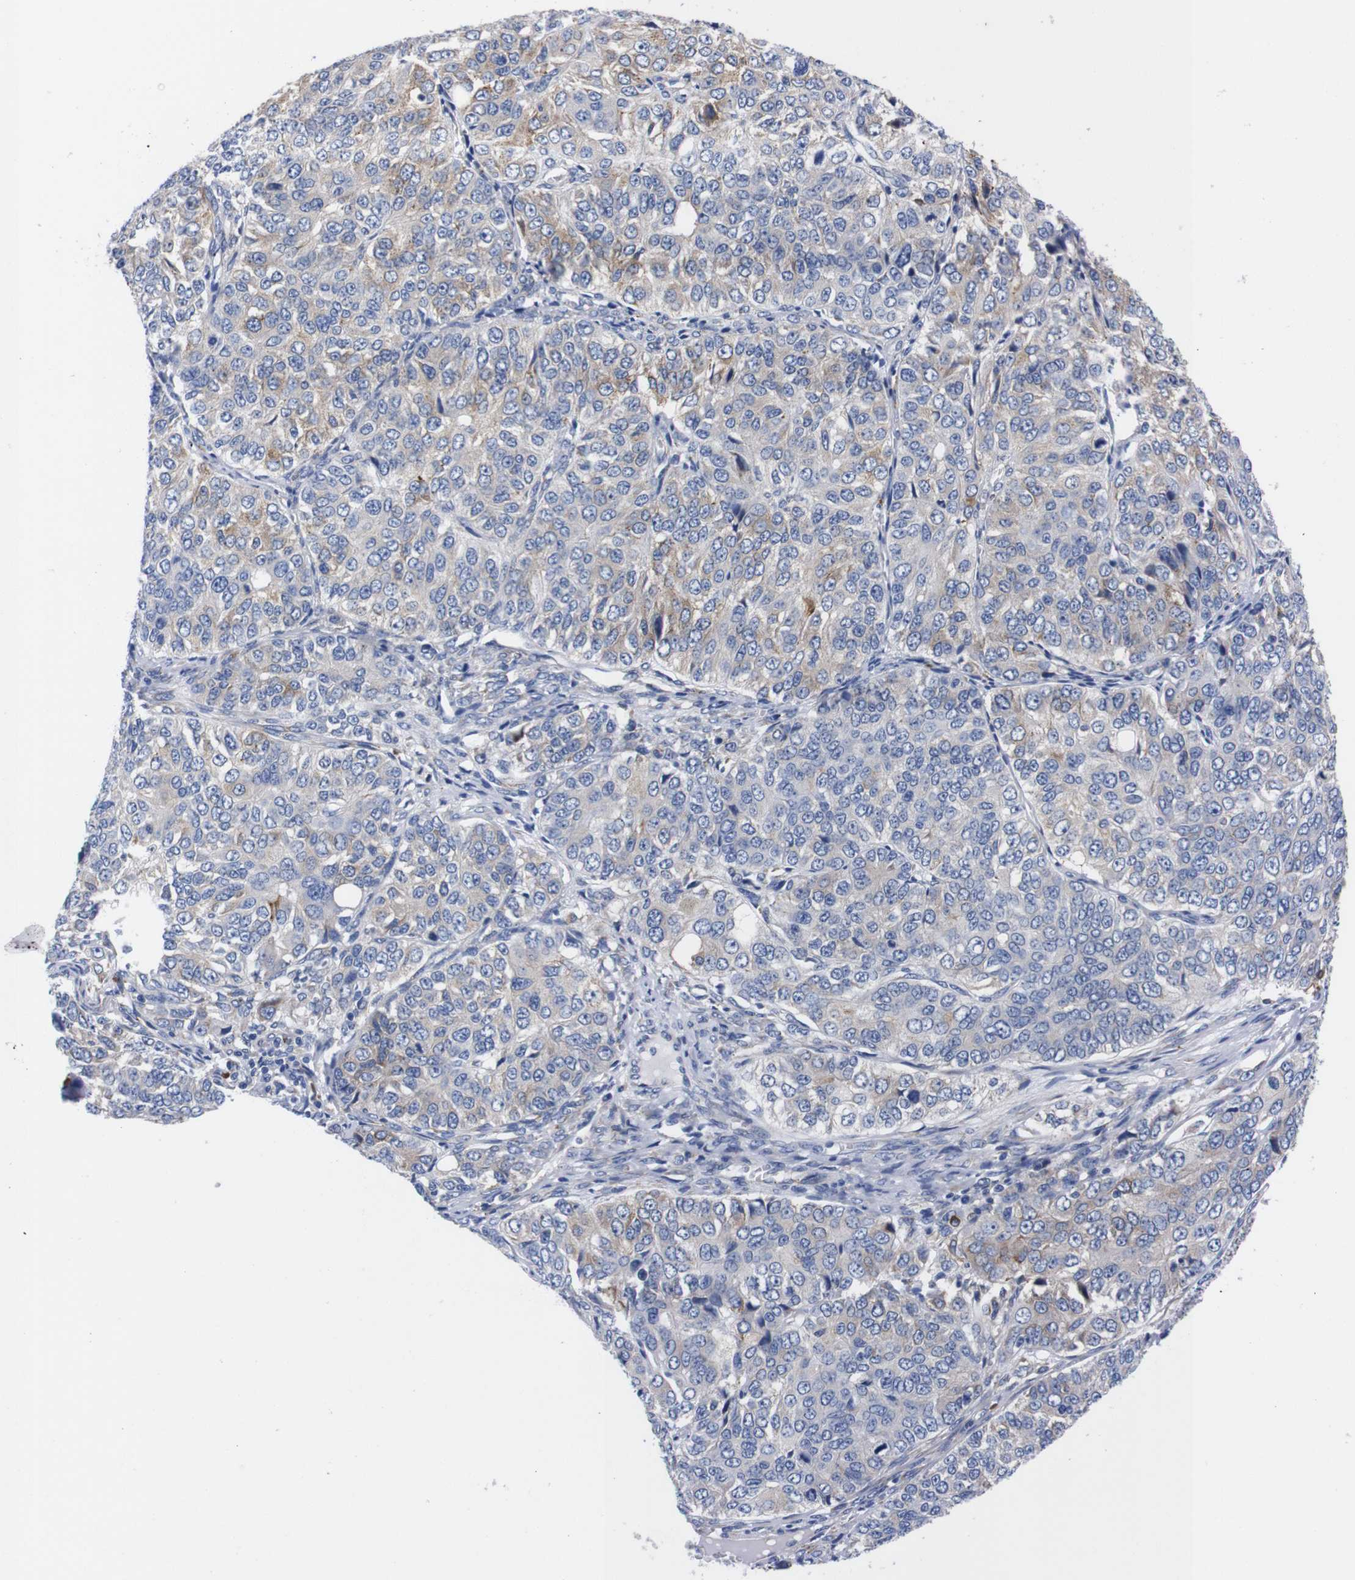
{"staining": {"intensity": "negative", "quantity": "none", "location": "none"}, "tissue": "ovarian cancer", "cell_type": "Tumor cells", "image_type": "cancer", "snomed": [{"axis": "morphology", "description": "Carcinoma, endometroid"}, {"axis": "topography", "description": "Ovary"}], "caption": "Immunohistochemical staining of ovarian cancer demonstrates no significant staining in tumor cells.", "gene": "NEBL", "patient": {"sex": "female", "age": 51}}